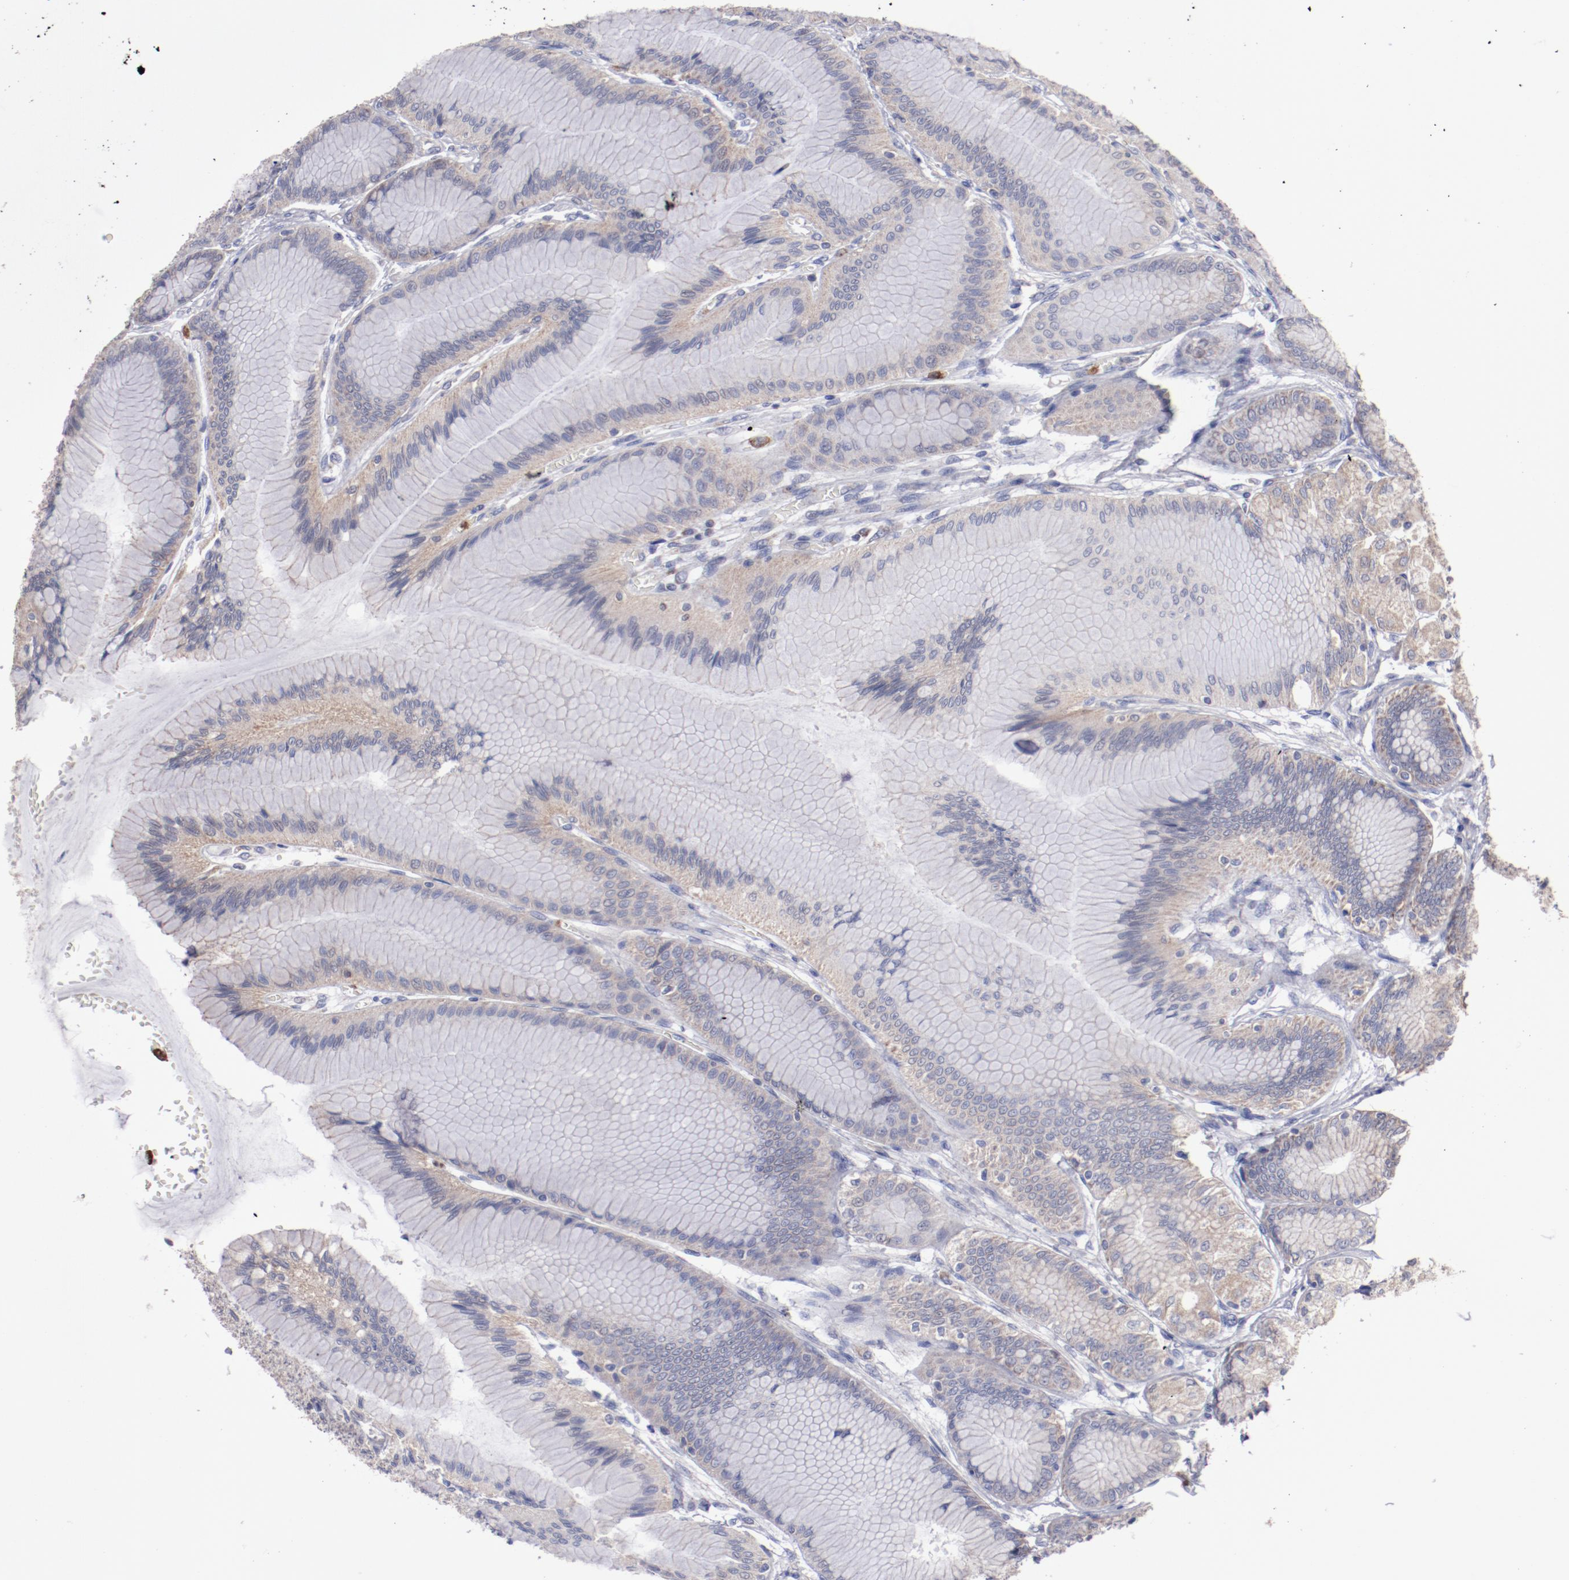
{"staining": {"intensity": "weak", "quantity": ">75%", "location": "cytoplasmic/membranous"}, "tissue": "stomach", "cell_type": "Glandular cells", "image_type": "normal", "snomed": [{"axis": "morphology", "description": "Normal tissue, NOS"}, {"axis": "morphology", "description": "Adenocarcinoma, NOS"}, {"axis": "topography", "description": "Stomach"}, {"axis": "topography", "description": "Stomach, lower"}], "caption": "Unremarkable stomach was stained to show a protein in brown. There is low levels of weak cytoplasmic/membranous expression in approximately >75% of glandular cells.", "gene": "FGR", "patient": {"sex": "female", "age": 65}}